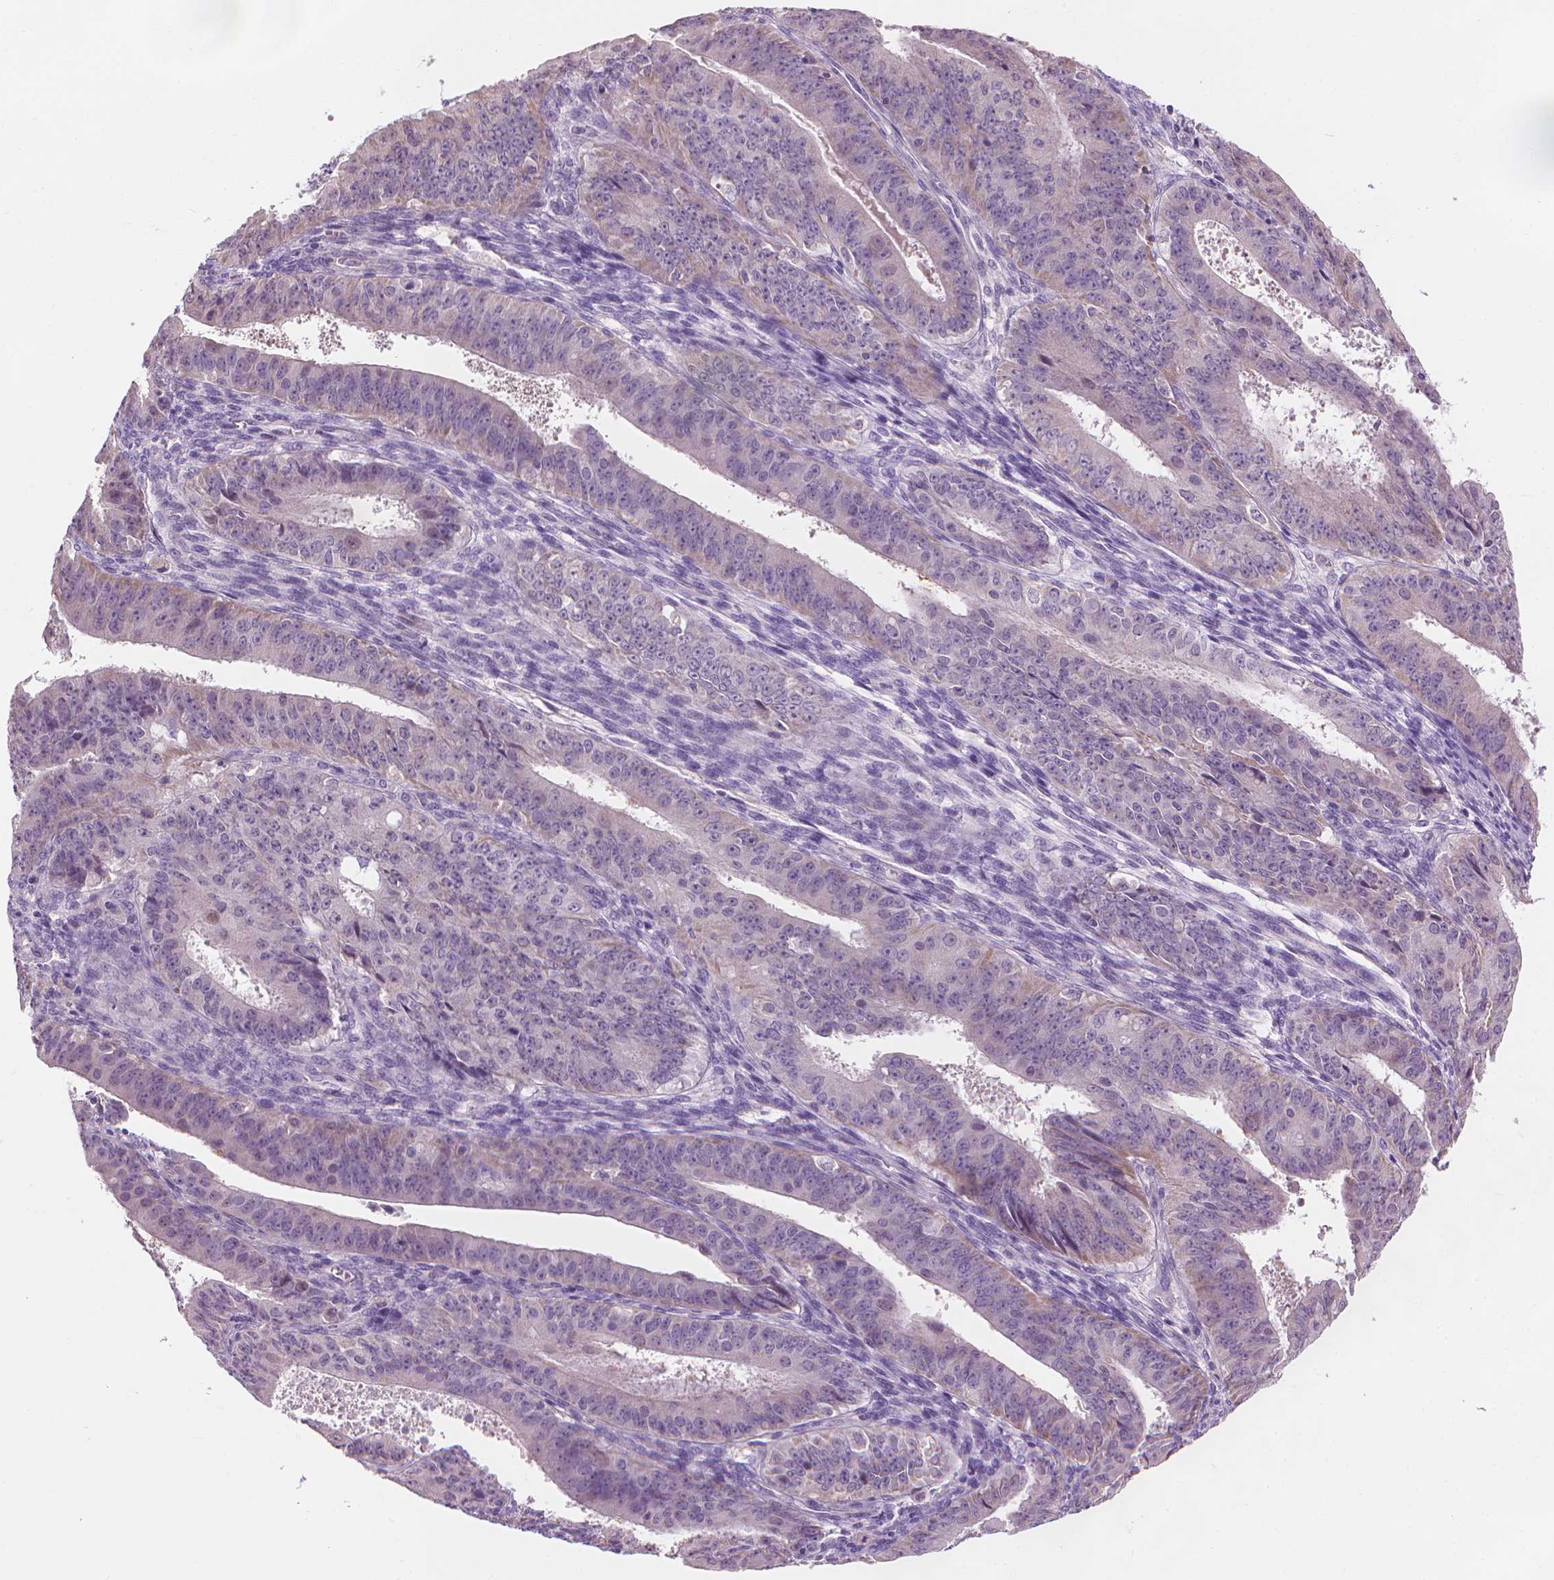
{"staining": {"intensity": "negative", "quantity": "none", "location": "none"}, "tissue": "ovarian cancer", "cell_type": "Tumor cells", "image_type": "cancer", "snomed": [{"axis": "morphology", "description": "Carcinoma, endometroid"}, {"axis": "topography", "description": "Ovary"}], "caption": "The IHC photomicrograph has no significant staining in tumor cells of ovarian cancer tissue.", "gene": "CFAP126", "patient": {"sex": "female", "age": 42}}